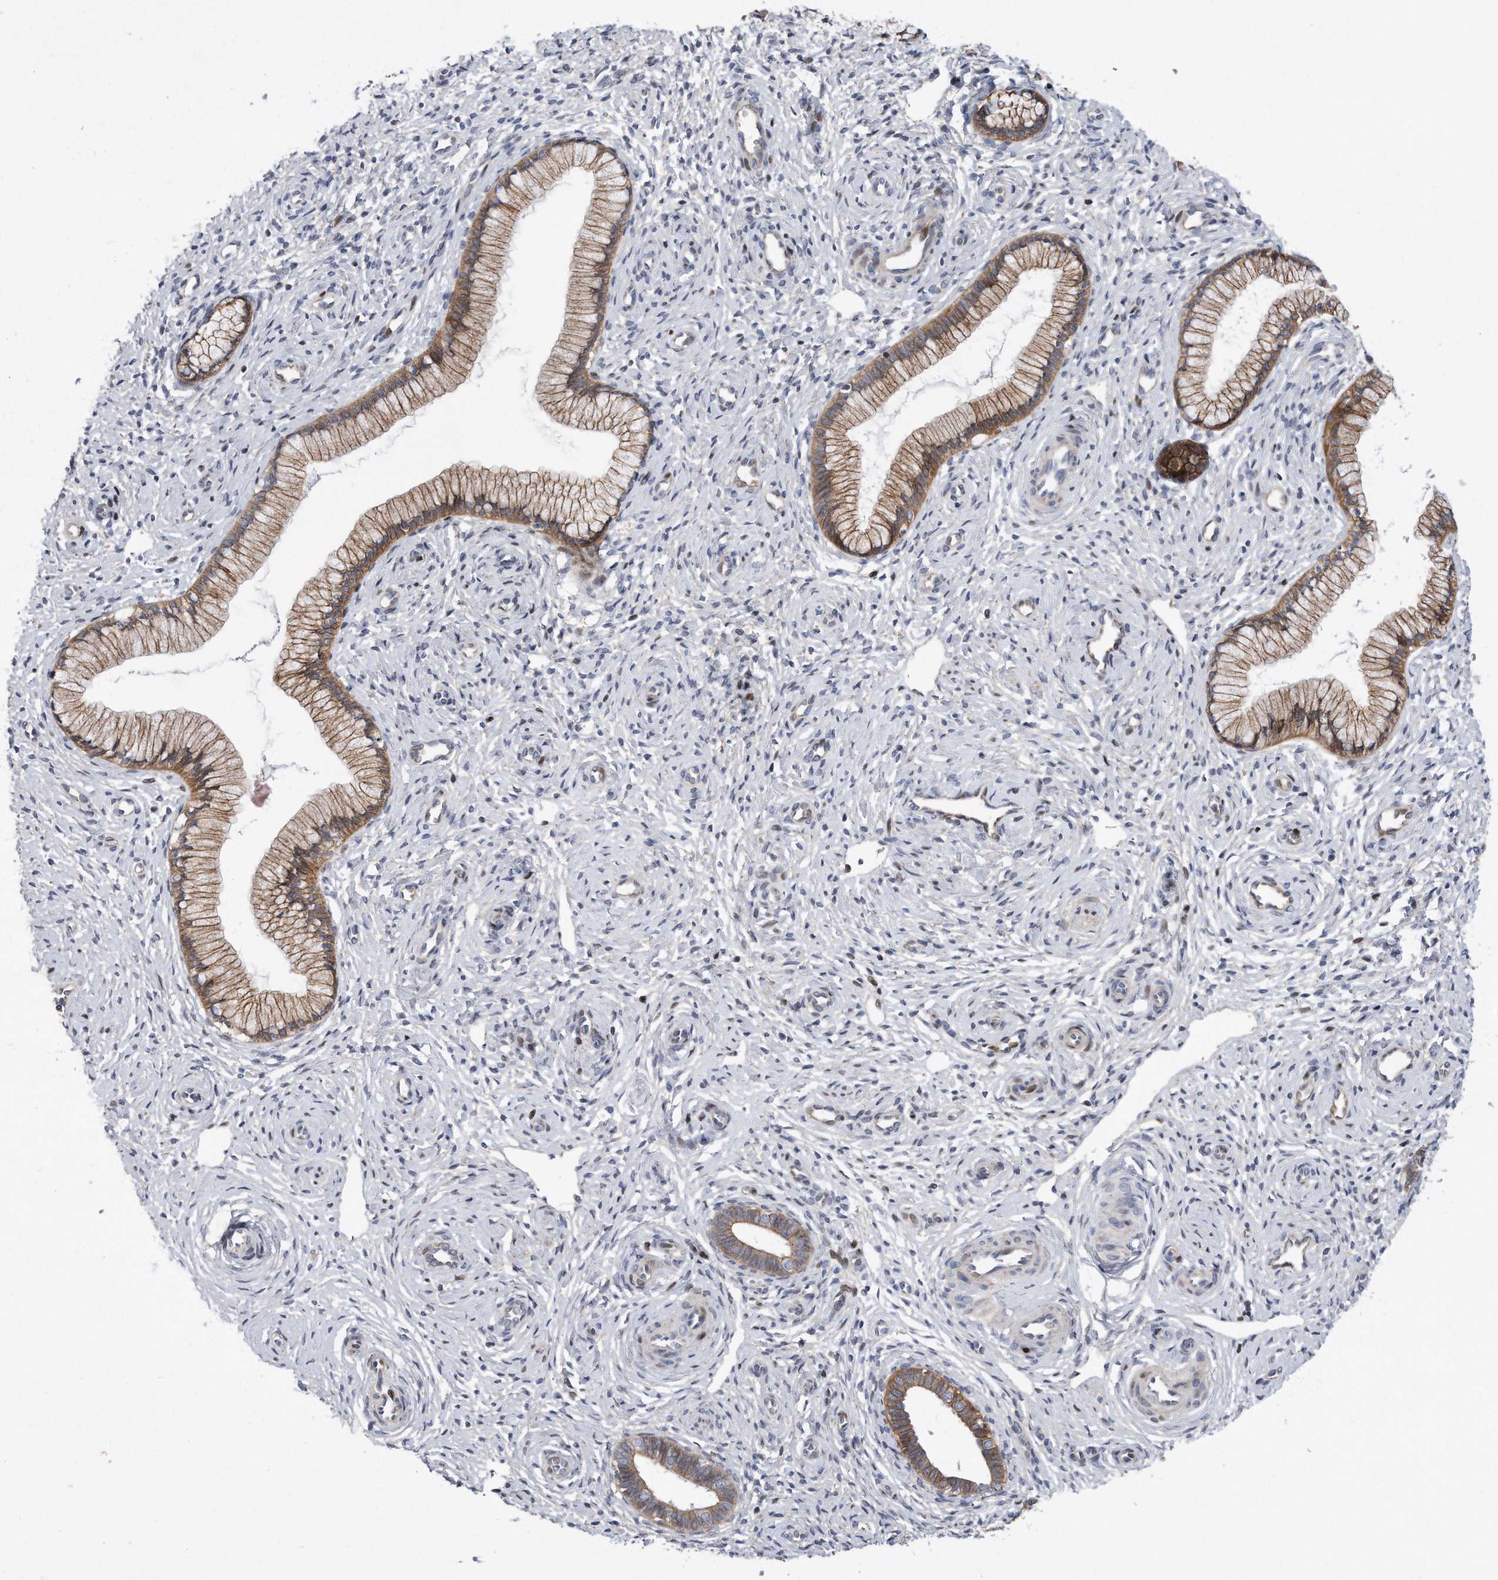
{"staining": {"intensity": "moderate", "quantity": ">75%", "location": "cytoplasmic/membranous"}, "tissue": "cervix", "cell_type": "Glandular cells", "image_type": "normal", "snomed": [{"axis": "morphology", "description": "Normal tissue, NOS"}, {"axis": "topography", "description": "Cervix"}], "caption": "Glandular cells exhibit moderate cytoplasmic/membranous expression in about >75% of cells in benign cervix. (DAB (3,3'-diaminobenzidine) IHC, brown staining for protein, blue staining for nuclei).", "gene": "CDH12", "patient": {"sex": "female", "age": 27}}